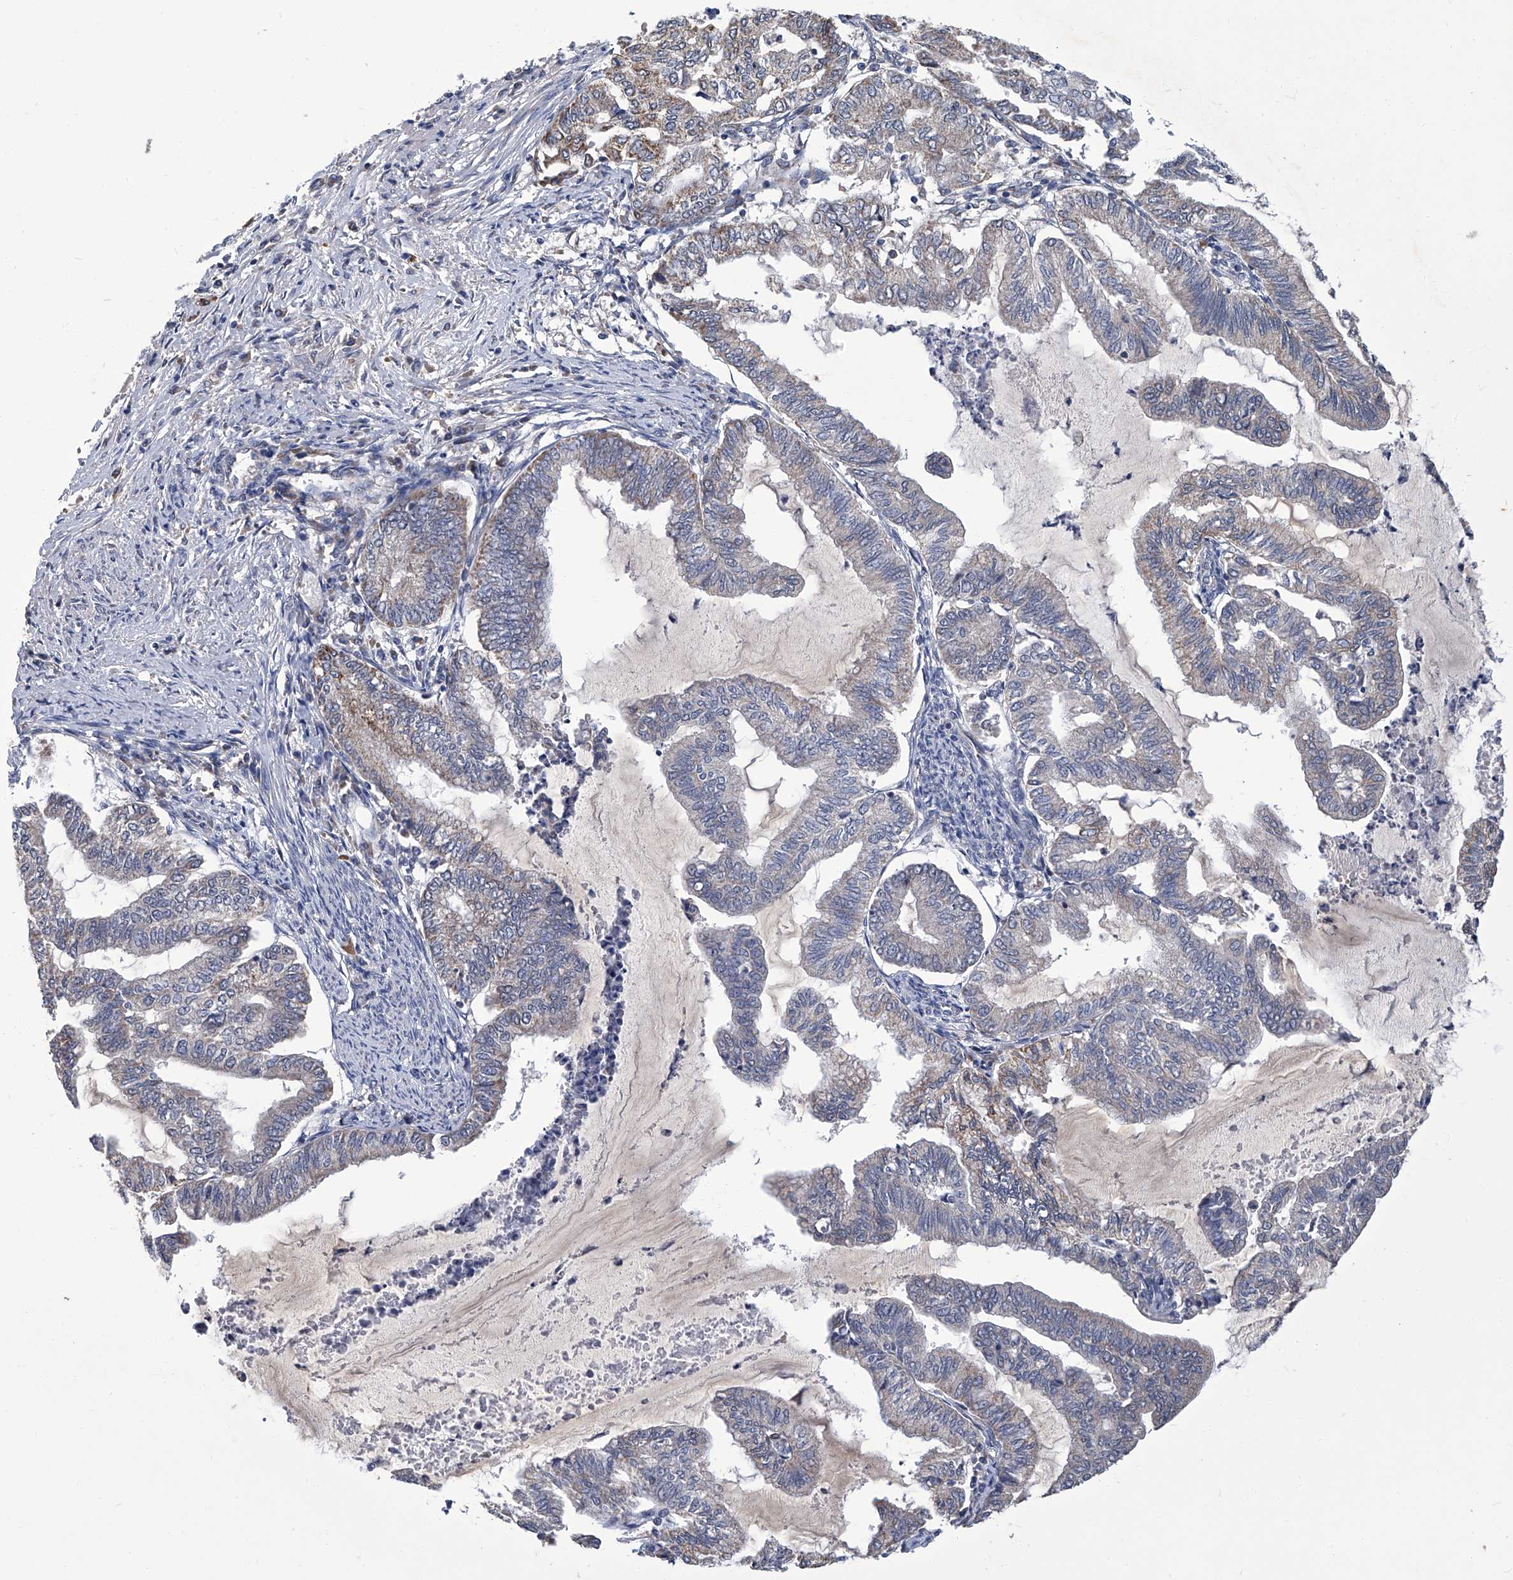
{"staining": {"intensity": "moderate", "quantity": "<25%", "location": "cytoplasmic/membranous"}, "tissue": "endometrial cancer", "cell_type": "Tumor cells", "image_type": "cancer", "snomed": [{"axis": "morphology", "description": "Adenocarcinoma, NOS"}, {"axis": "topography", "description": "Endometrium"}], "caption": "Endometrial cancer (adenocarcinoma) was stained to show a protein in brown. There is low levels of moderate cytoplasmic/membranous expression in about <25% of tumor cells. (DAB IHC with brightfield microscopy, high magnification).", "gene": "OAT", "patient": {"sex": "female", "age": 79}}